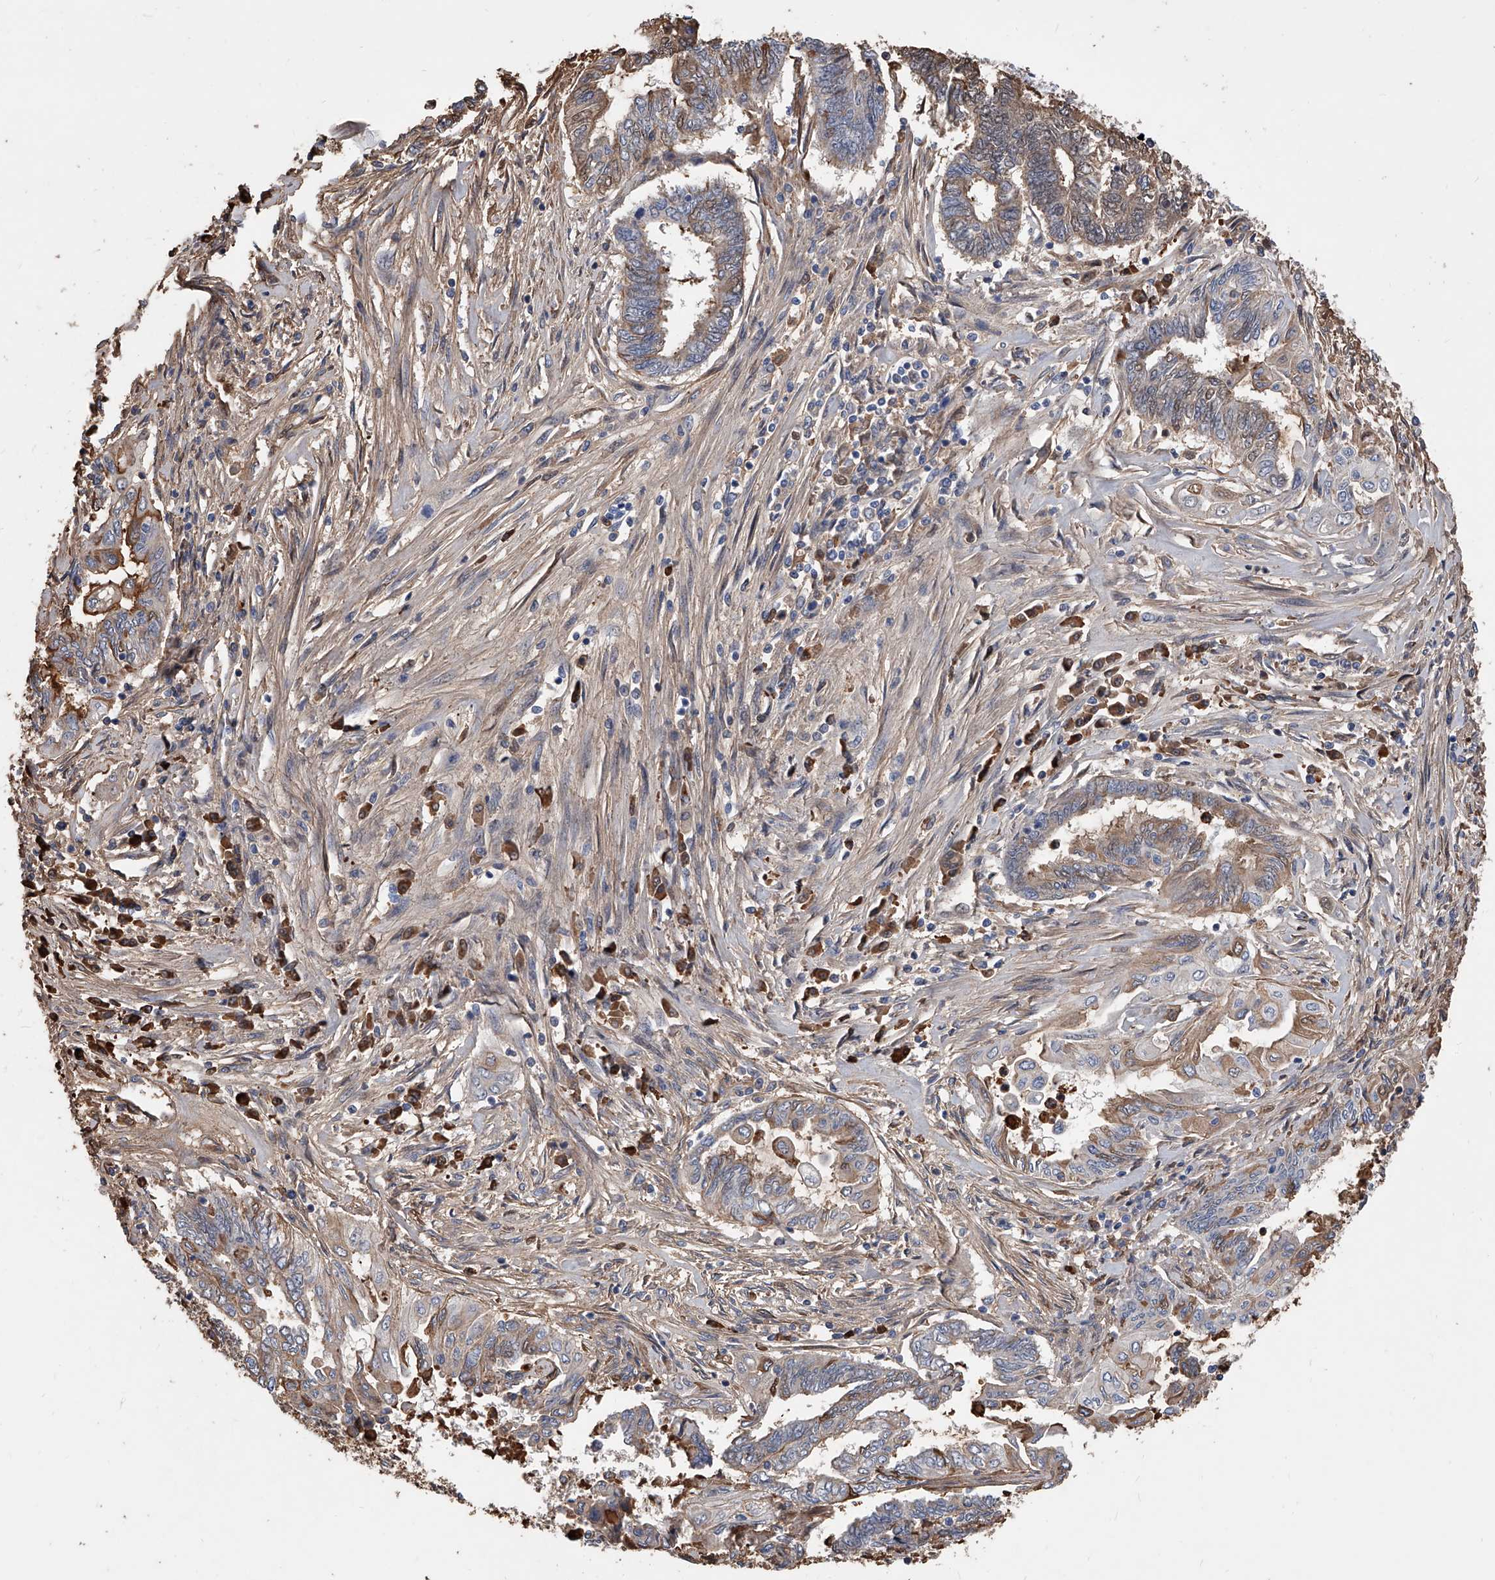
{"staining": {"intensity": "moderate", "quantity": "<25%", "location": "cytoplasmic/membranous"}, "tissue": "endometrial cancer", "cell_type": "Tumor cells", "image_type": "cancer", "snomed": [{"axis": "morphology", "description": "Adenocarcinoma, NOS"}, {"axis": "topography", "description": "Uterus"}, {"axis": "topography", "description": "Endometrium"}], "caption": "Tumor cells exhibit moderate cytoplasmic/membranous expression in approximately <25% of cells in adenocarcinoma (endometrial). Nuclei are stained in blue.", "gene": "ZNF25", "patient": {"sex": "female", "age": 70}}